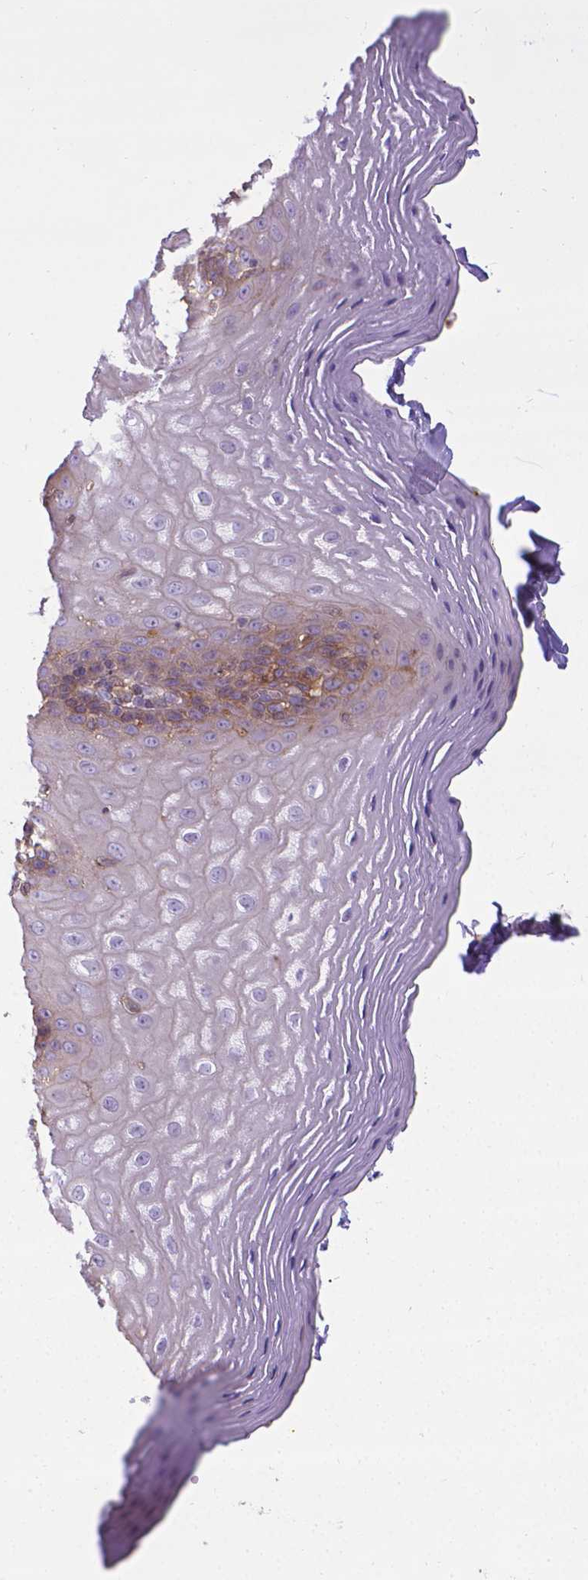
{"staining": {"intensity": "weak", "quantity": "<25%", "location": "cytoplasmic/membranous"}, "tissue": "esophagus", "cell_type": "Squamous epithelial cells", "image_type": "normal", "snomed": [{"axis": "morphology", "description": "Normal tissue, NOS"}, {"axis": "topography", "description": "Esophagus"}], "caption": "Immunohistochemistry (IHC) photomicrograph of unremarkable esophagus stained for a protein (brown), which reveals no staining in squamous epithelial cells.", "gene": "CFAP299", "patient": {"sex": "female", "age": 68}}